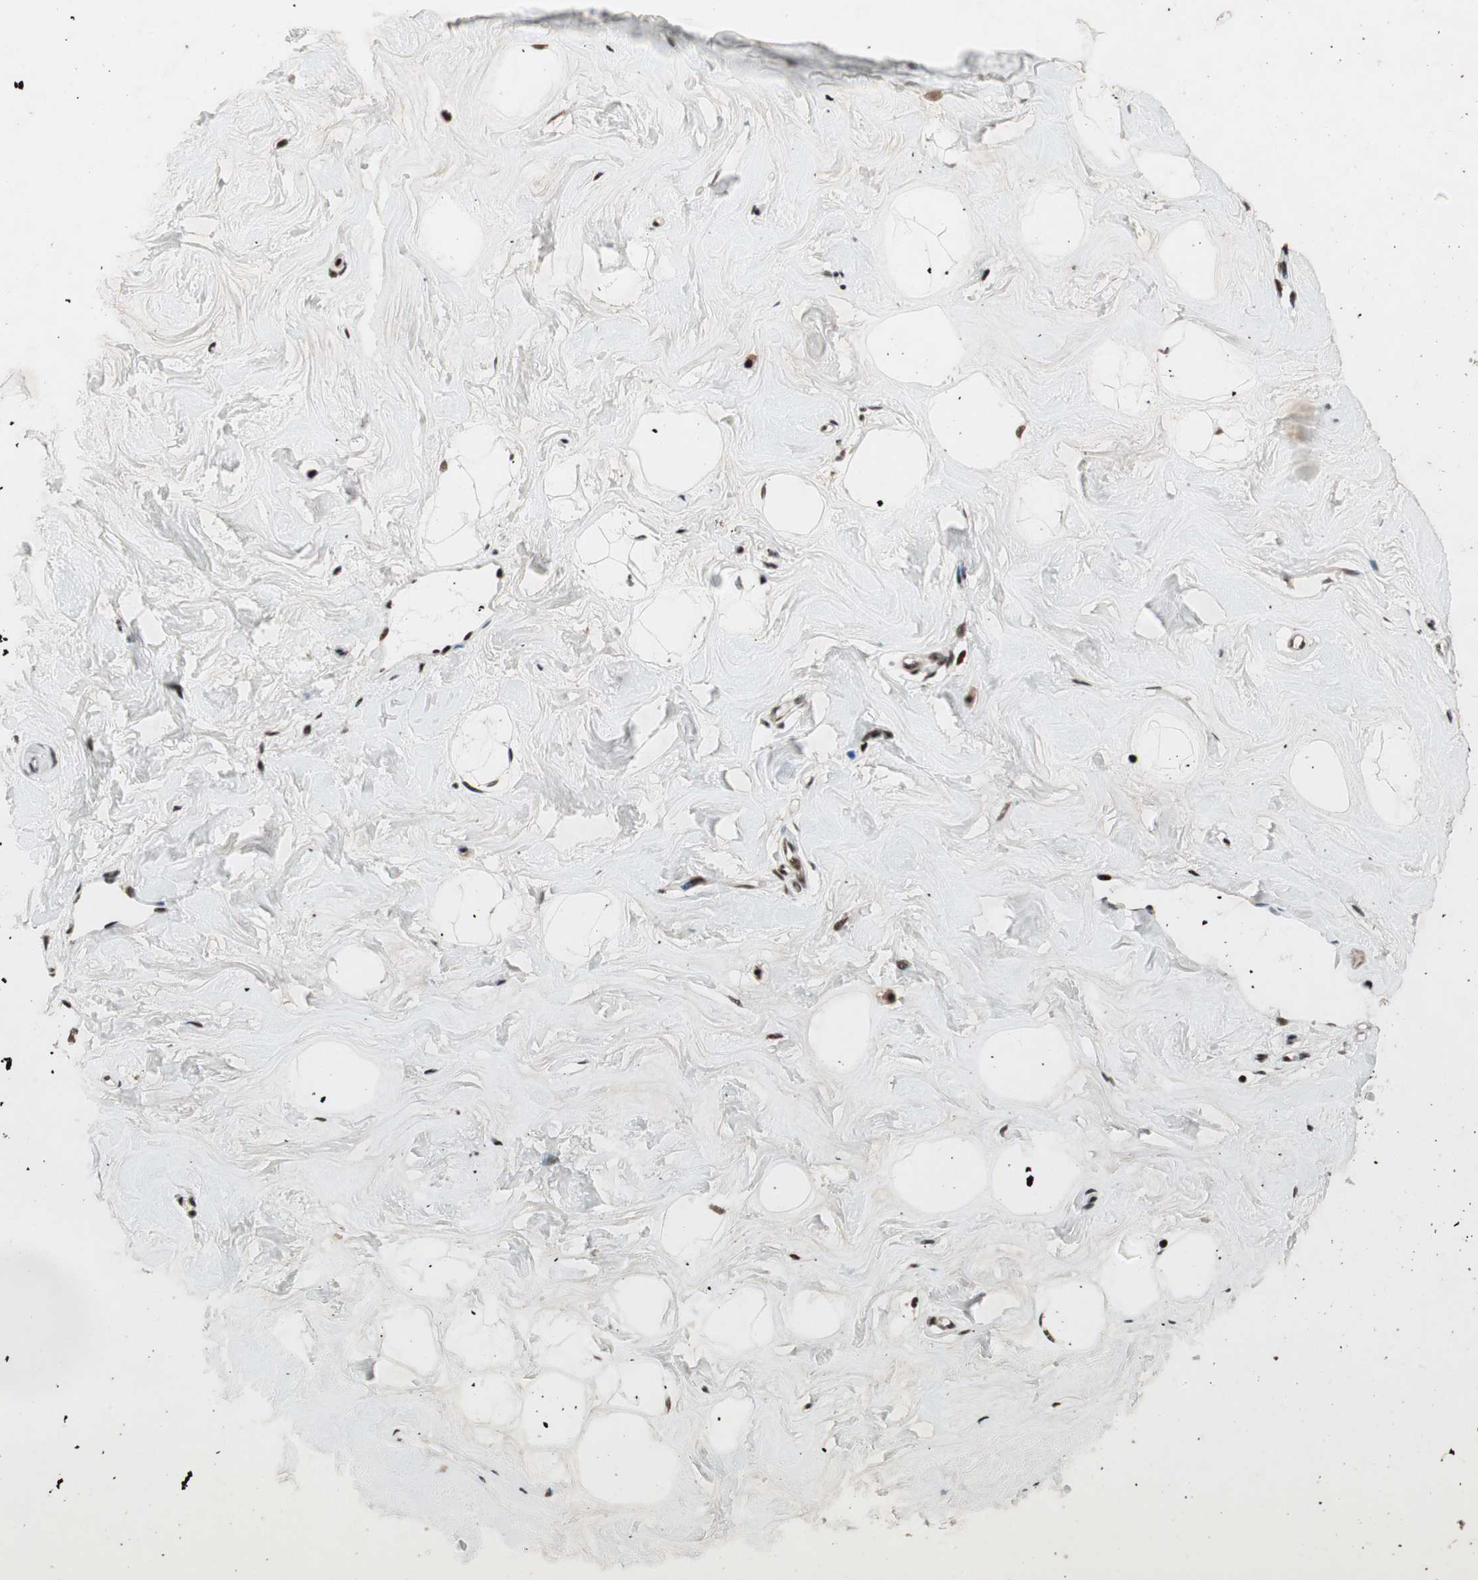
{"staining": {"intensity": "moderate", "quantity": ">75%", "location": "nuclear"}, "tissue": "breast", "cell_type": "Adipocytes", "image_type": "normal", "snomed": [{"axis": "morphology", "description": "Normal tissue, NOS"}, {"axis": "topography", "description": "Breast"}], "caption": "The micrograph exhibits a brown stain indicating the presence of a protein in the nuclear of adipocytes in breast. The staining was performed using DAB (3,3'-diaminobenzidine) to visualize the protein expression in brown, while the nuclei were stained in blue with hematoxylin (Magnification: 20x).", "gene": "NCBP3", "patient": {"sex": "female", "age": 23}}